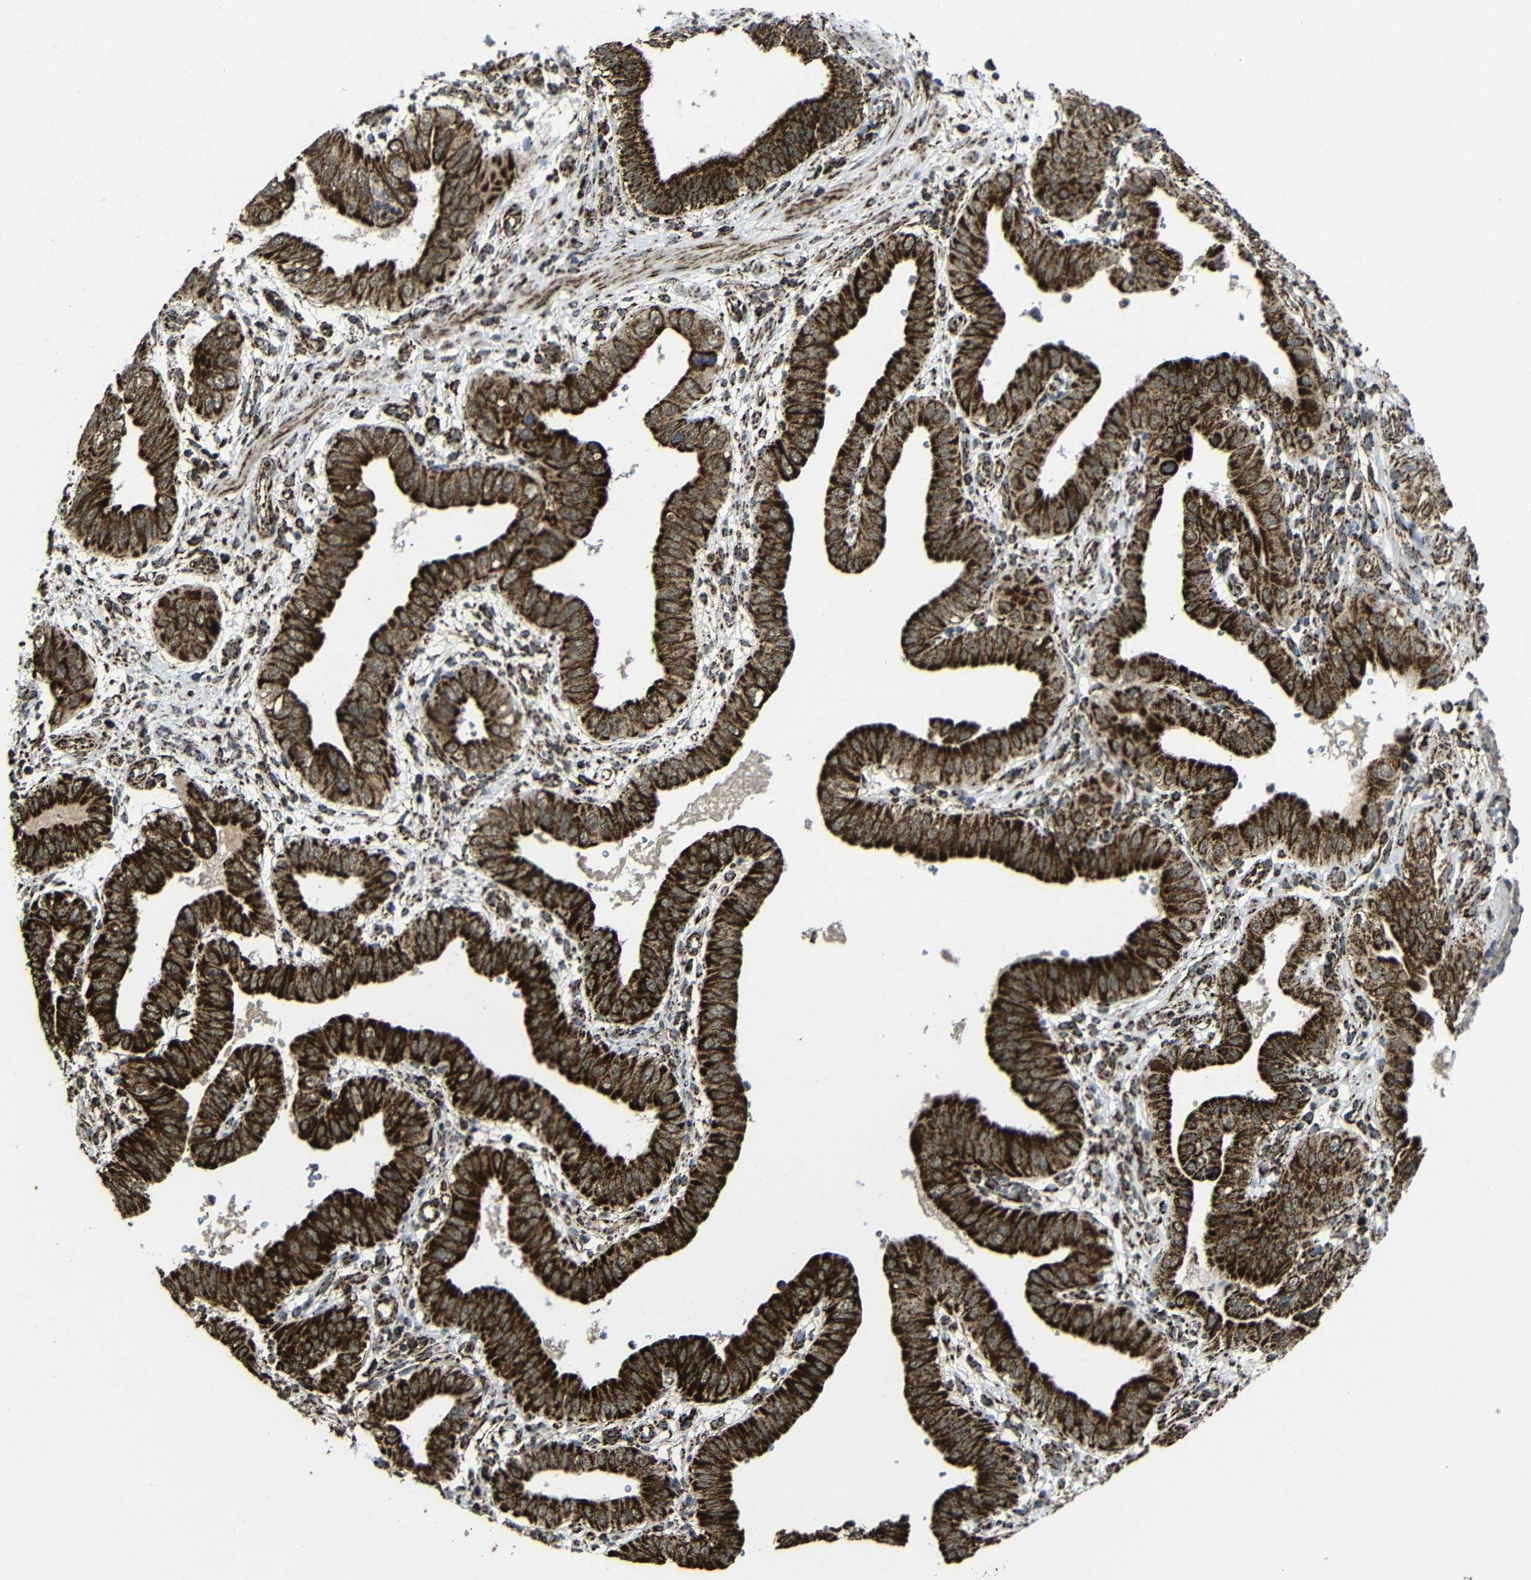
{"staining": {"intensity": "strong", "quantity": ">75%", "location": "cytoplasmic/membranous"}, "tissue": "pancreatic cancer", "cell_type": "Tumor cells", "image_type": "cancer", "snomed": [{"axis": "morphology", "description": "Normal tissue, NOS"}, {"axis": "topography", "description": "Lymph node"}], "caption": "Human pancreatic cancer stained with a brown dye shows strong cytoplasmic/membranous positive expression in about >75% of tumor cells.", "gene": "ATP5F1A", "patient": {"sex": "male", "age": 50}}